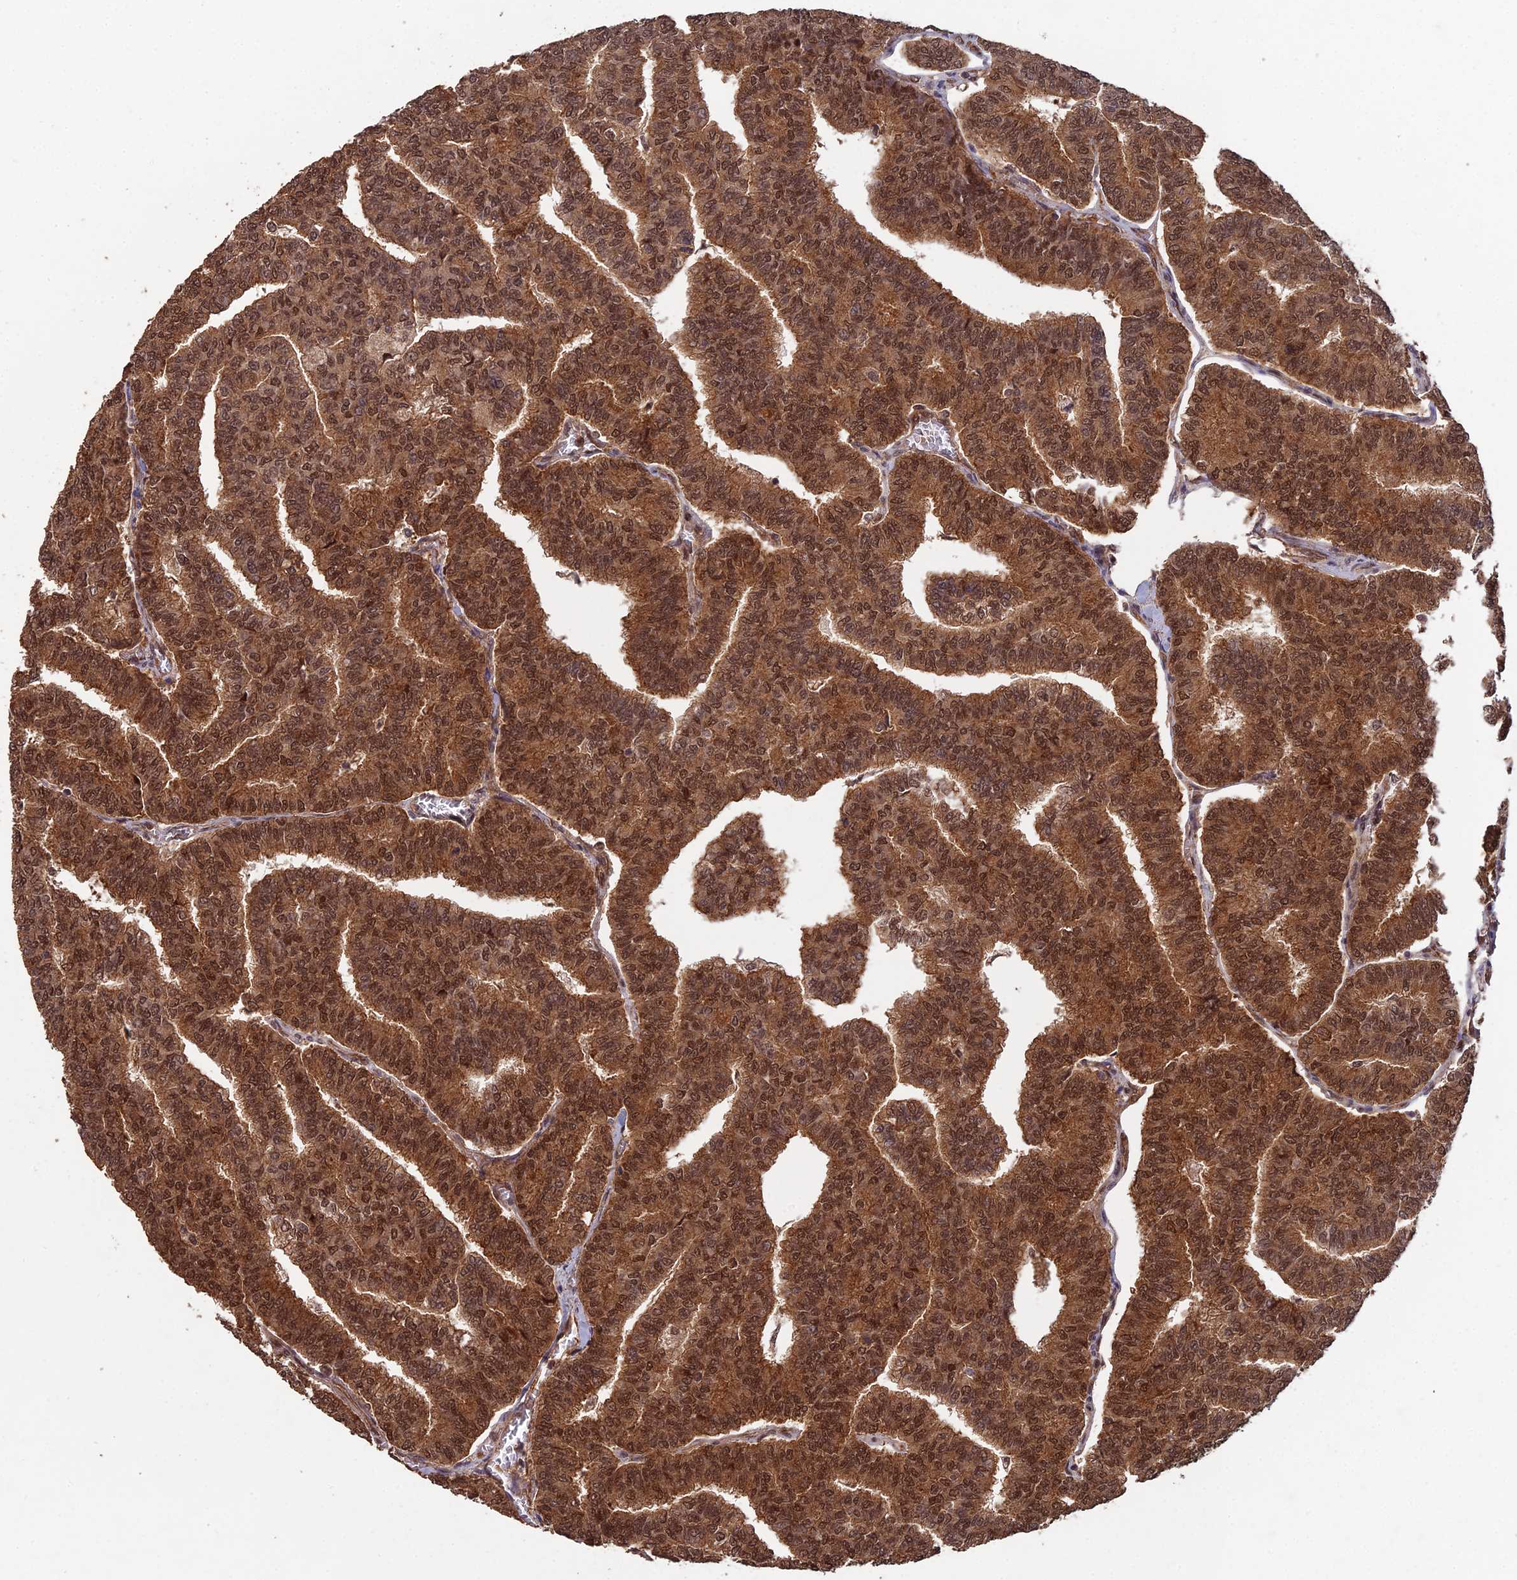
{"staining": {"intensity": "strong", "quantity": ">75%", "location": "cytoplasmic/membranous,nuclear"}, "tissue": "thyroid cancer", "cell_type": "Tumor cells", "image_type": "cancer", "snomed": [{"axis": "morphology", "description": "Papillary adenocarcinoma, NOS"}, {"axis": "topography", "description": "Thyroid gland"}], "caption": "IHC image of thyroid papillary adenocarcinoma stained for a protein (brown), which reveals high levels of strong cytoplasmic/membranous and nuclear expression in approximately >75% of tumor cells.", "gene": "RALGAPA2", "patient": {"sex": "female", "age": 35}}